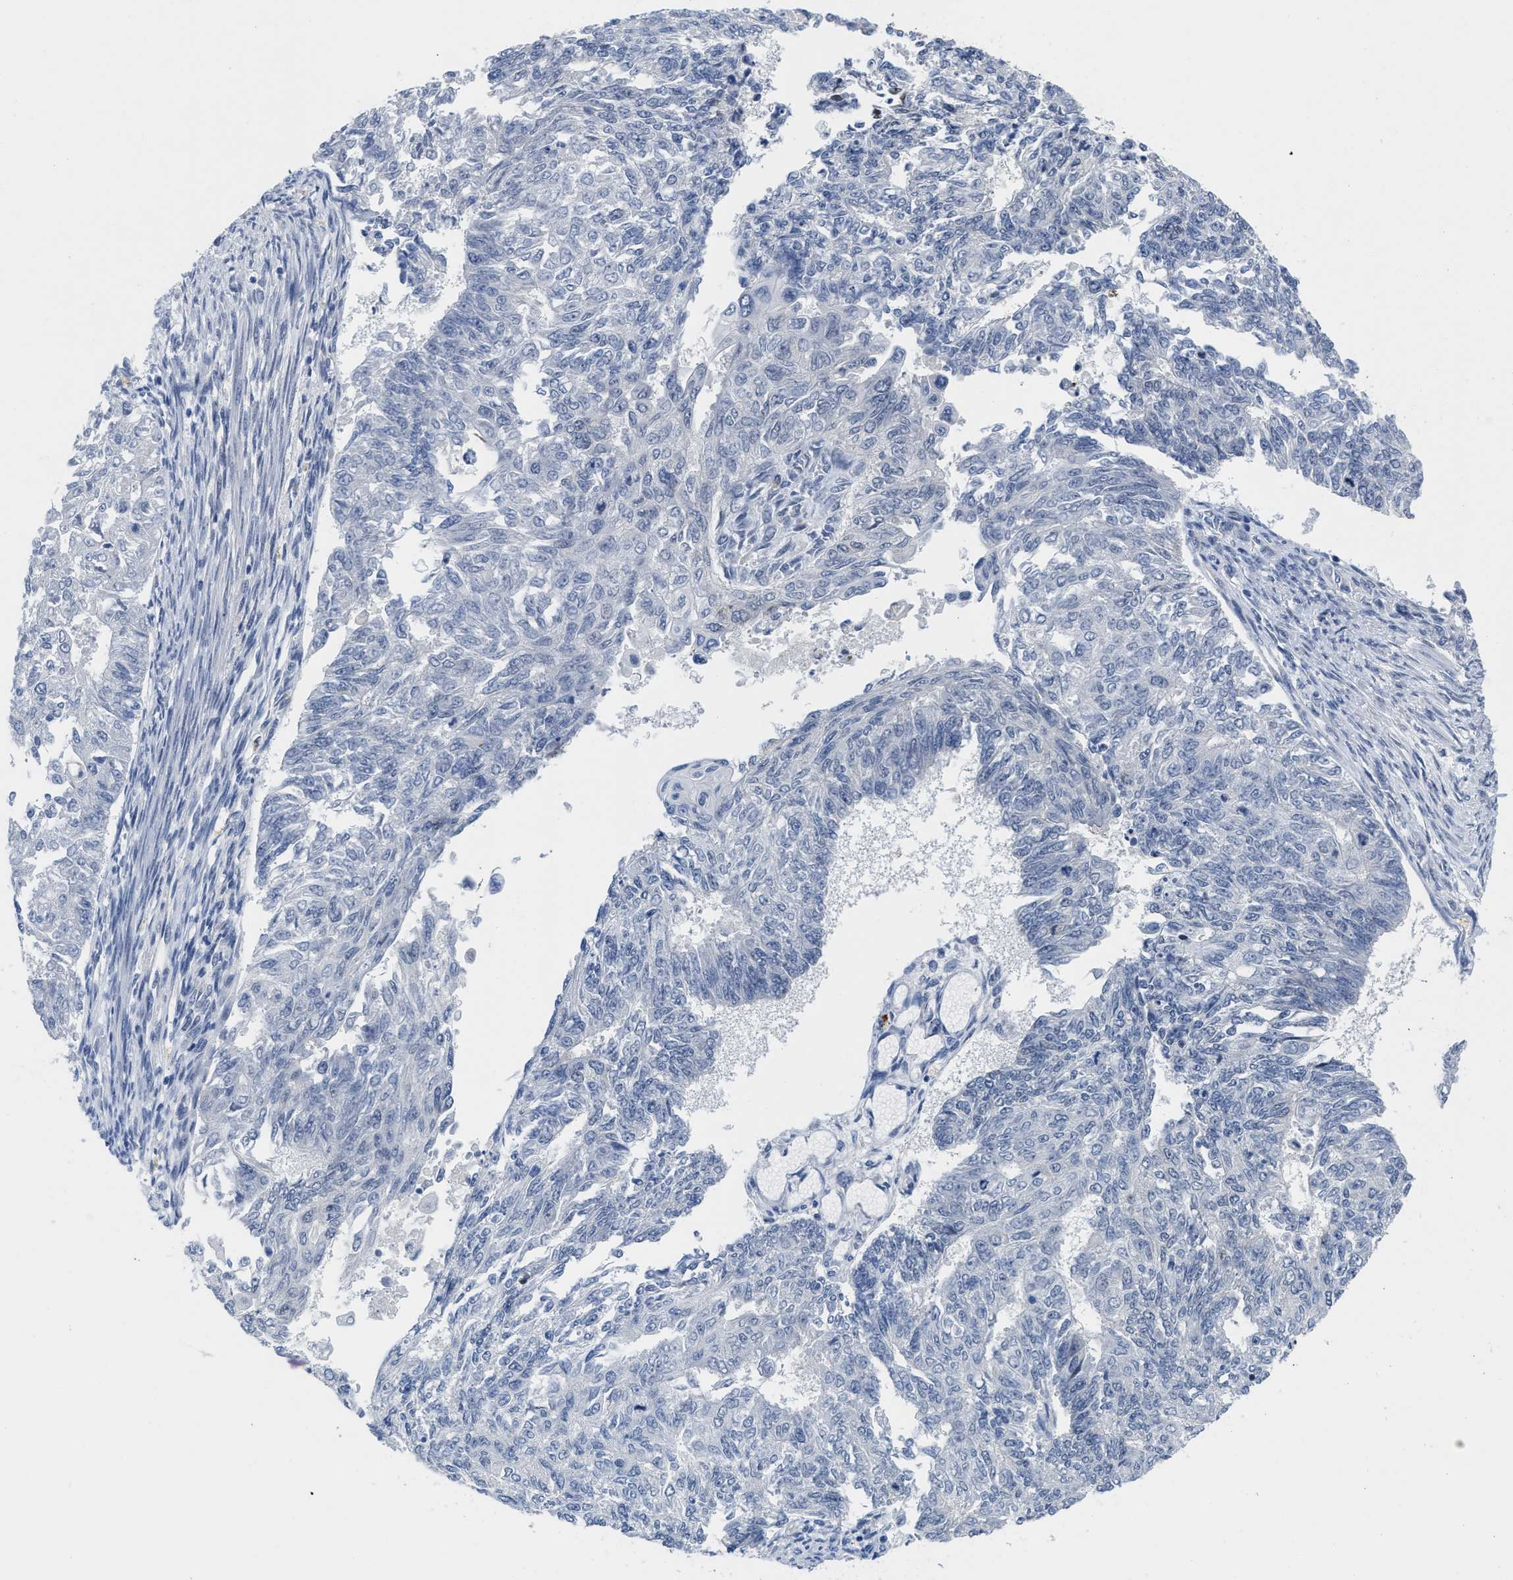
{"staining": {"intensity": "negative", "quantity": "none", "location": "none"}, "tissue": "endometrial cancer", "cell_type": "Tumor cells", "image_type": "cancer", "snomed": [{"axis": "morphology", "description": "Adenocarcinoma, NOS"}, {"axis": "topography", "description": "Endometrium"}], "caption": "Immunohistochemistry of endometrial cancer (adenocarcinoma) reveals no staining in tumor cells.", "gene": "HIF1A", "patient": {"sex": "female", "age": 32}}